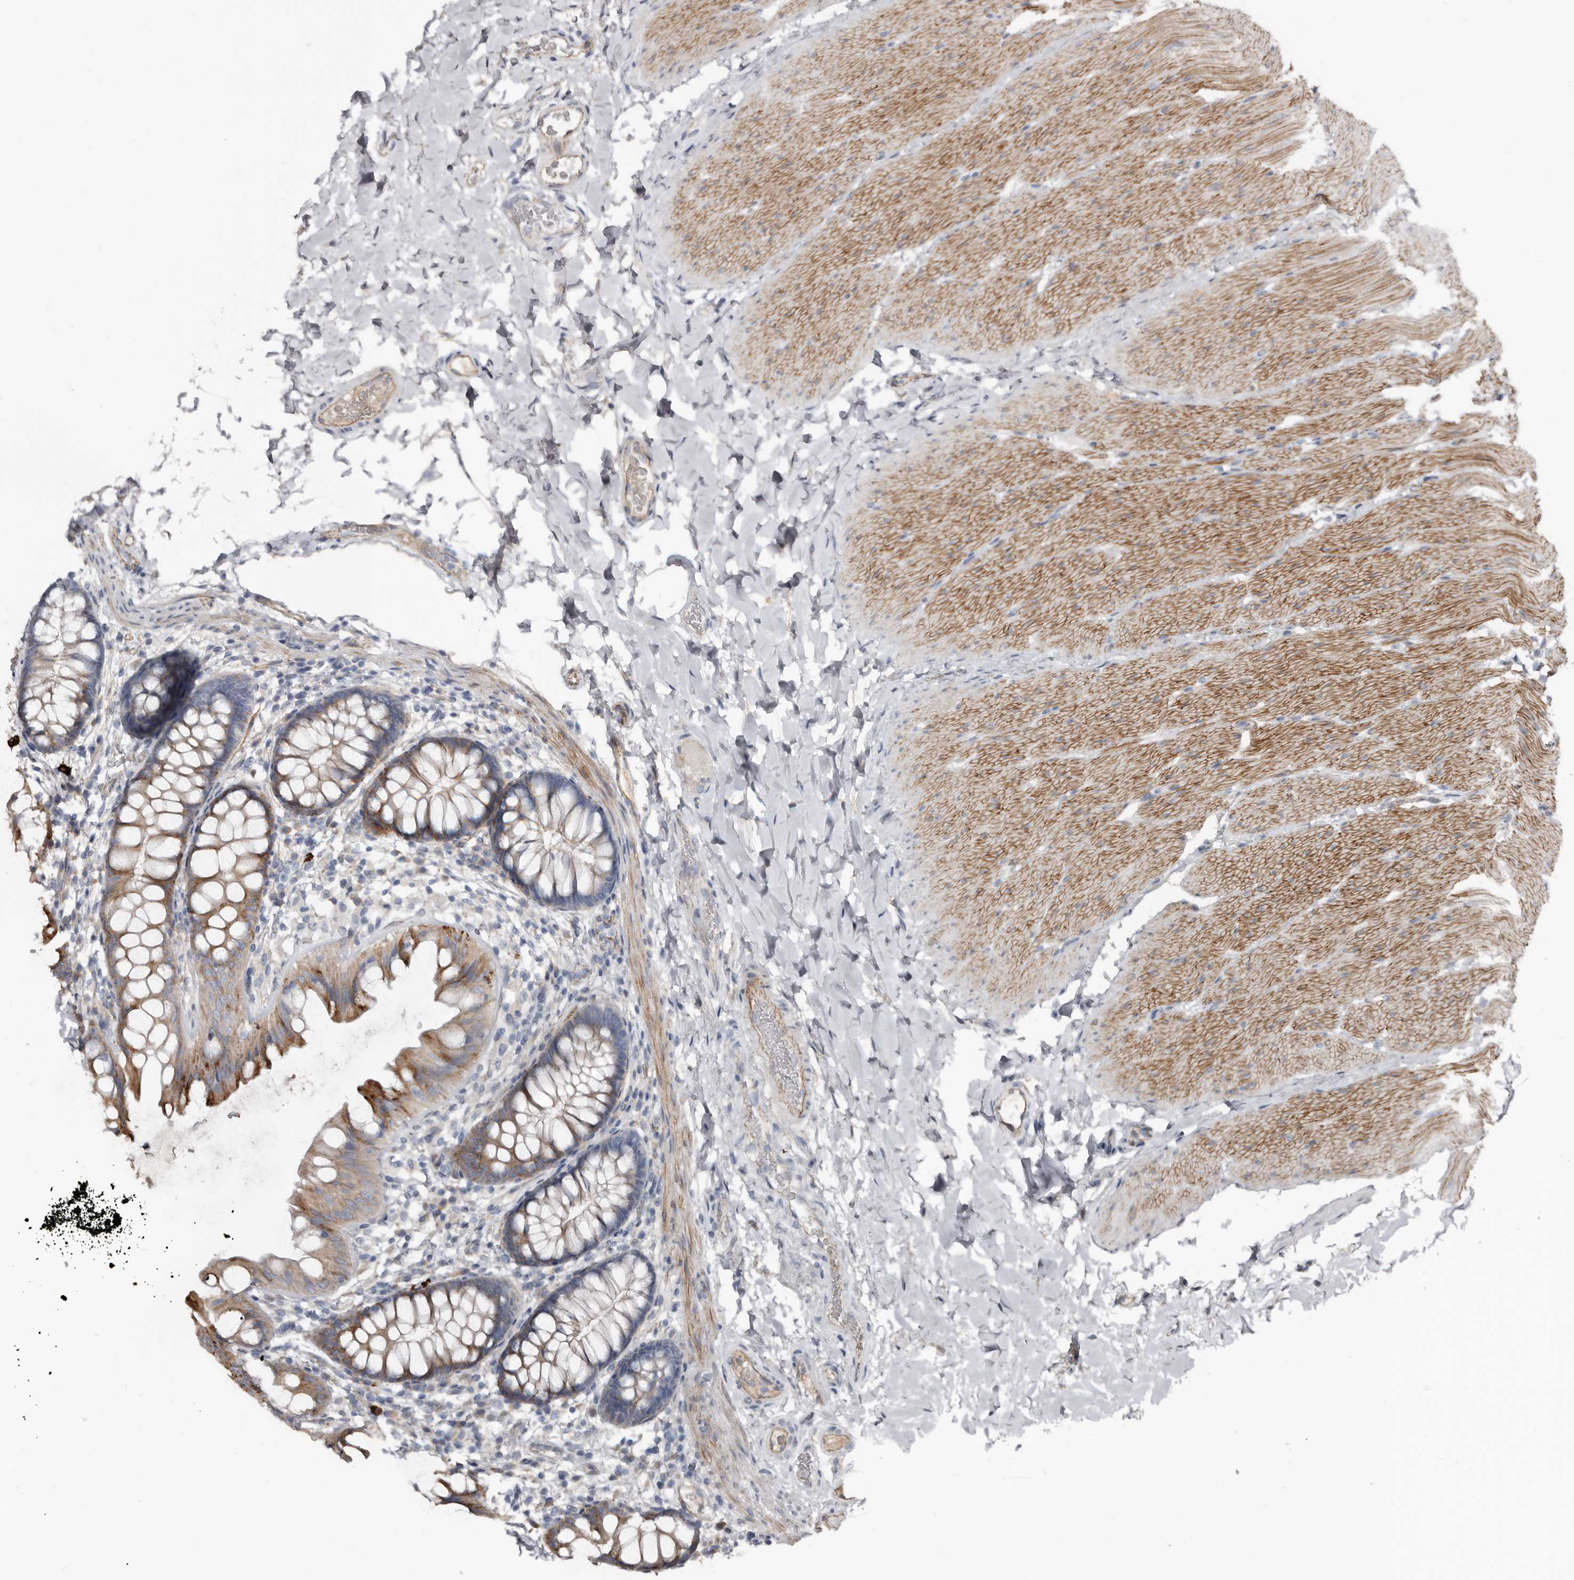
{"staining": {"intensity": "moderate", "quantity": ">75%", "location": "cytoplasmic/membranous"}, "tissue": "colon", "cell_type": "Endothelial cells", "image_type": "normal", "snomed": [{"axis": "morphology", "description": "Normal tissue, NOS"}, {"axis": "topography", "description": "Colon"}], "caption": "Brown immunohistochemical staining in benign human colon exhibits moderate cytoplasmic/membranous expression in approximately >75% of endothelial cells. The staining was performed using DAB (3,3'-diaminobenzidine) to visualize the protein expression in brown, while the nuclei were stained in blue with hematoxylin (Magnification: 20x).", "gene": "ZNF114", "patient": {"sex": "female", "age": 62}}